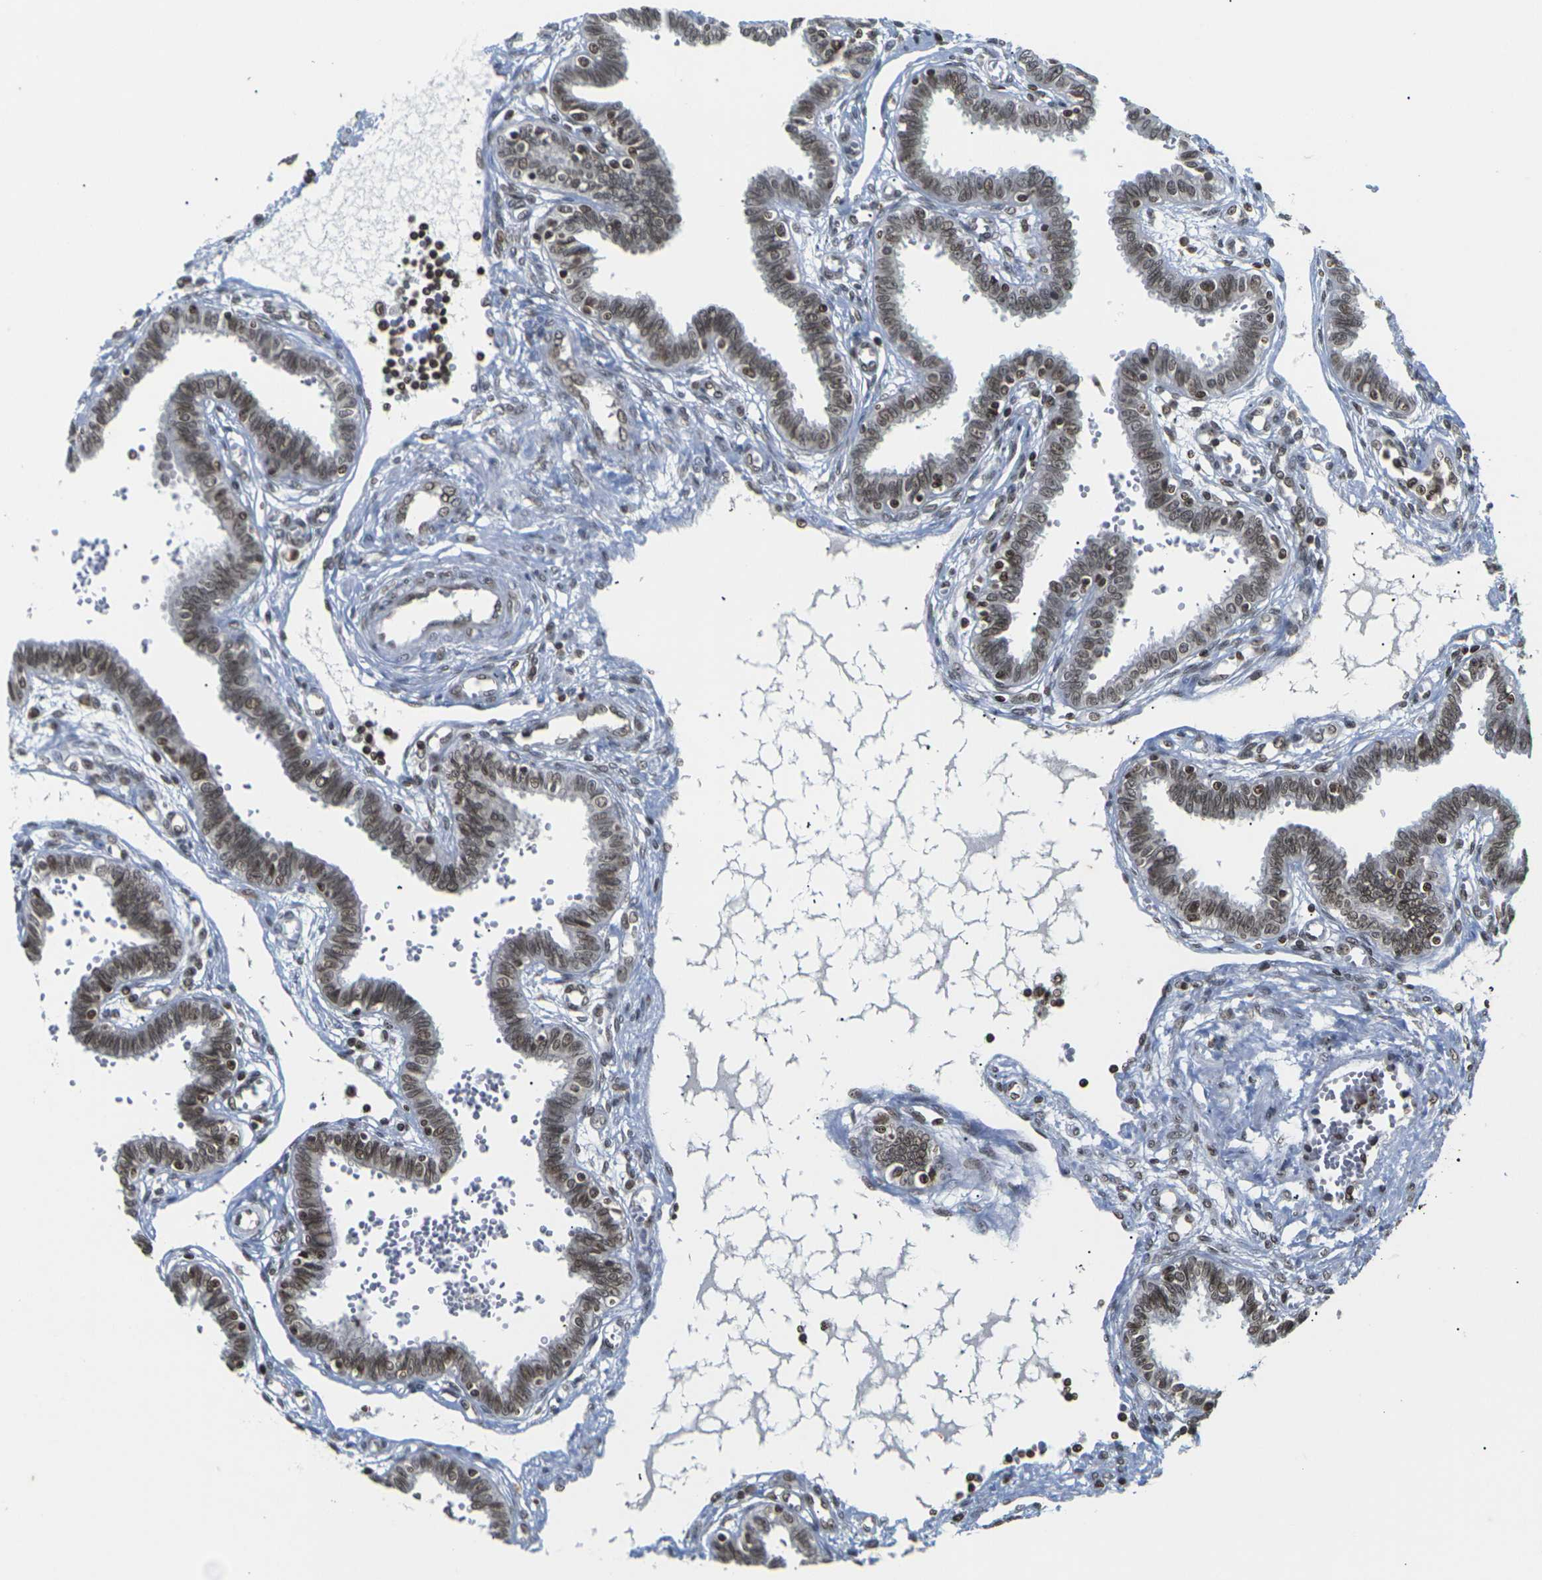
{"staining": {"intensity": "moderate", "quantity": ">75%", "location": "nuclear"}, "tissue": "fallopian tube", "cell_type": "Glandular cells", "image_type": "normal", "snomed": [{"axis": "morphology", "description": "Normal tissue, NOS"}, {"axis": "topography", "description": "Fallopian tube"}], "caption": "This image reveals immunohistochemistry staining of unremarkable human fallopian tube, with medium moderate nuclear positivity in about >75% of glandular cells.", "gene": "ETV5", "patient": {"sex": "female", "age": 32}}